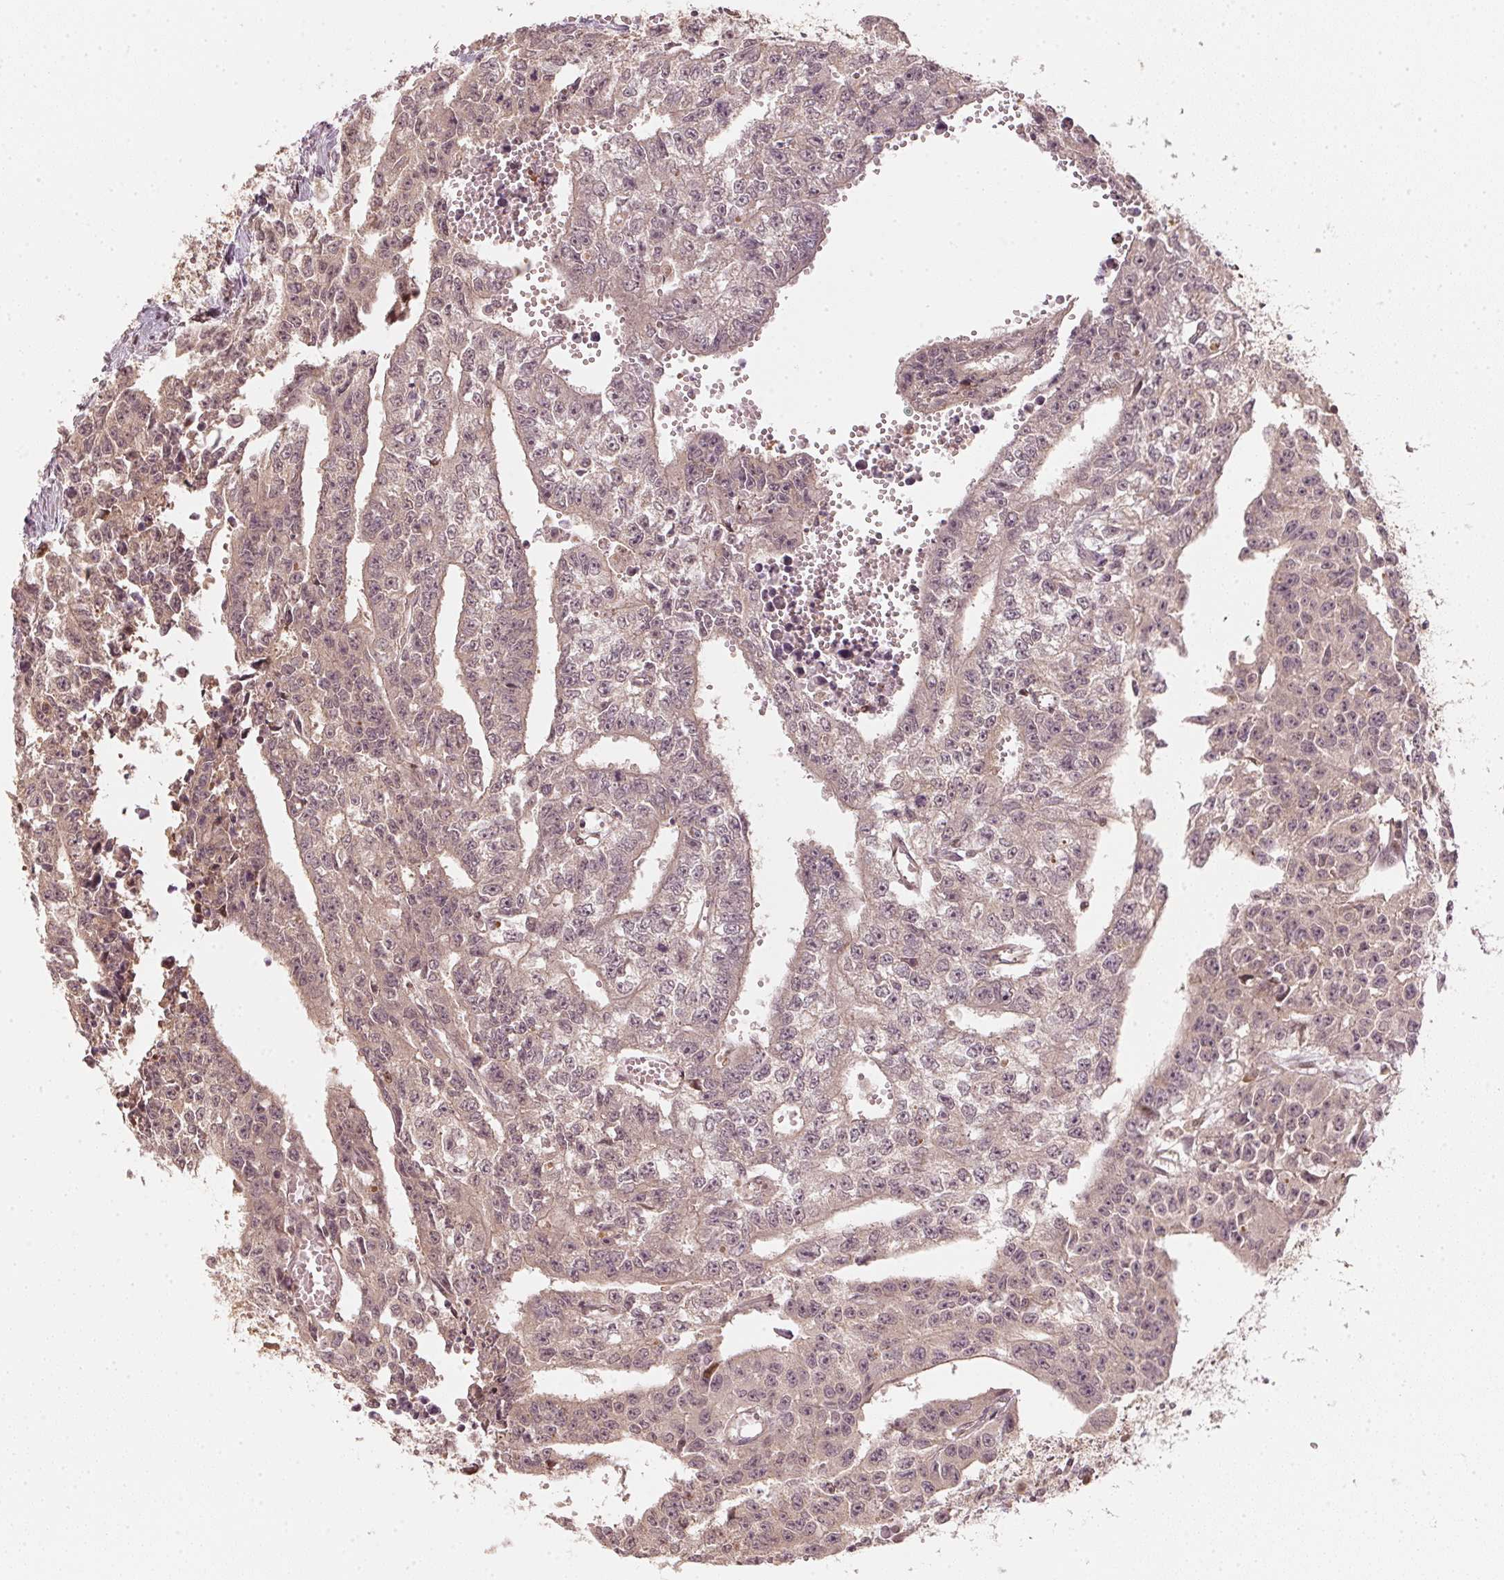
{"staining": {"intensity": "weak", "quantity": ">75%", "location": "cytoplasmic/membranous,nuclear"}, "tissue": "testis cancer", "cell_type": "Tumor cells", "image_type": "cancer", "snomed": [{"axis": "morphology", "description": "Carcinoma, Embryonal, NOS"}, {"axis": "morphology", "description": "Teratoma, malignant, NOS"}, {"axis": "topography", "description": "Testis"}], "caption": "The micrograph exhibits a brown stain indicating the presence of a protein in the cytoplasmic/membranous and nuclear of tumor cells in malignant teratoma (testis).", "gene": "UBE2L3", "patient": {"sex": "male", "age": 24}}